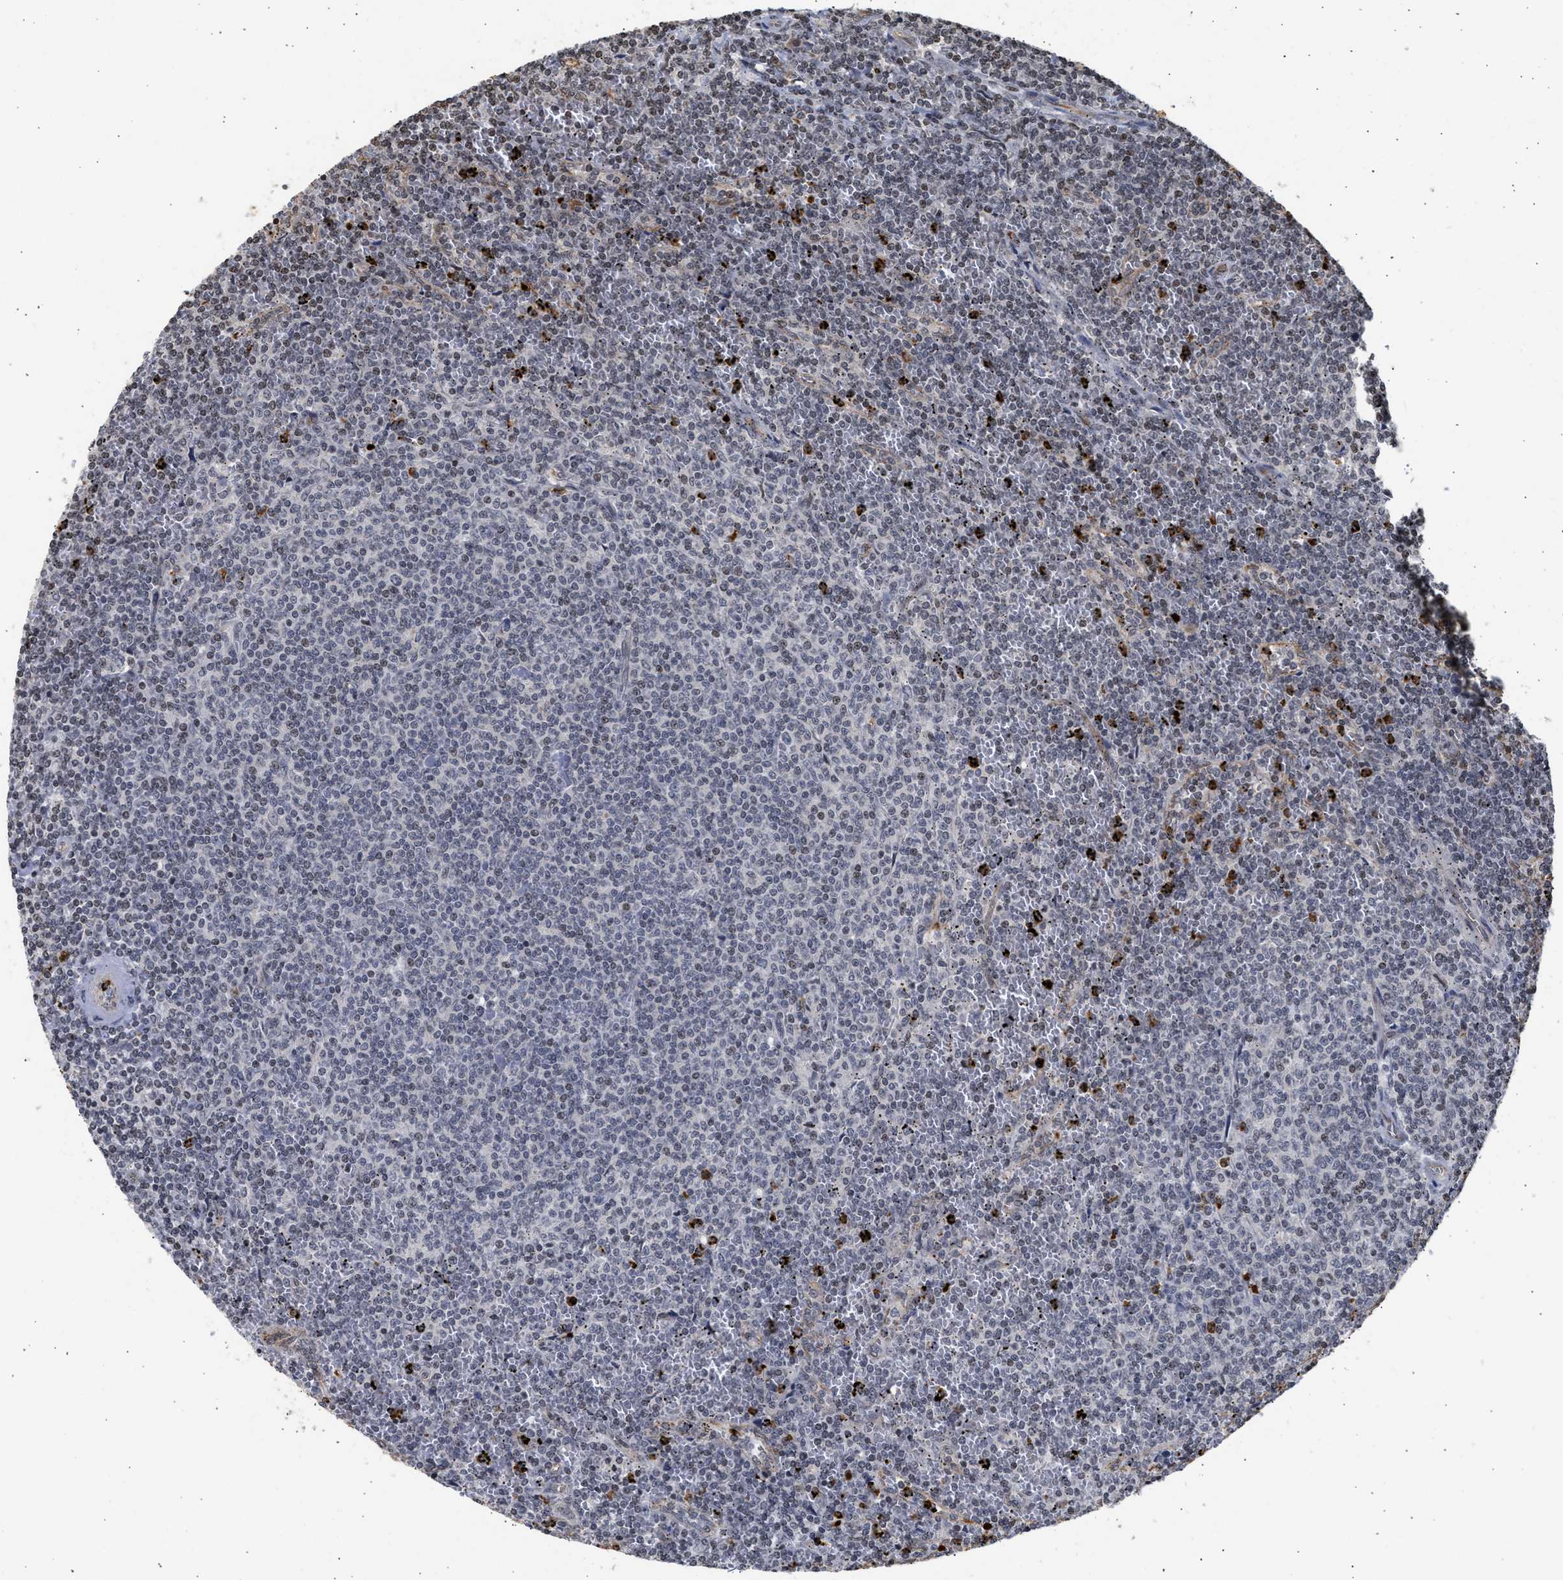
{"staining": {"intensity": "negative", "quantity": "none", "location": "none"}, "tissue": "lymphoma", "cell_type": "Tumor cells", "image_type": "cancer", "snomed": [{"axis": "morphology", "description": "Malignant lymphoma, non-Hodgkin's type, Low grade"}, {"axis": "topography", "description": "Spleen"}], "caption": "The histopathology image shows no significant expression in tumor cells of lymphoma.", "gene": "ENSG00000142539", "patient": {"sex": "female", "age": 50}}